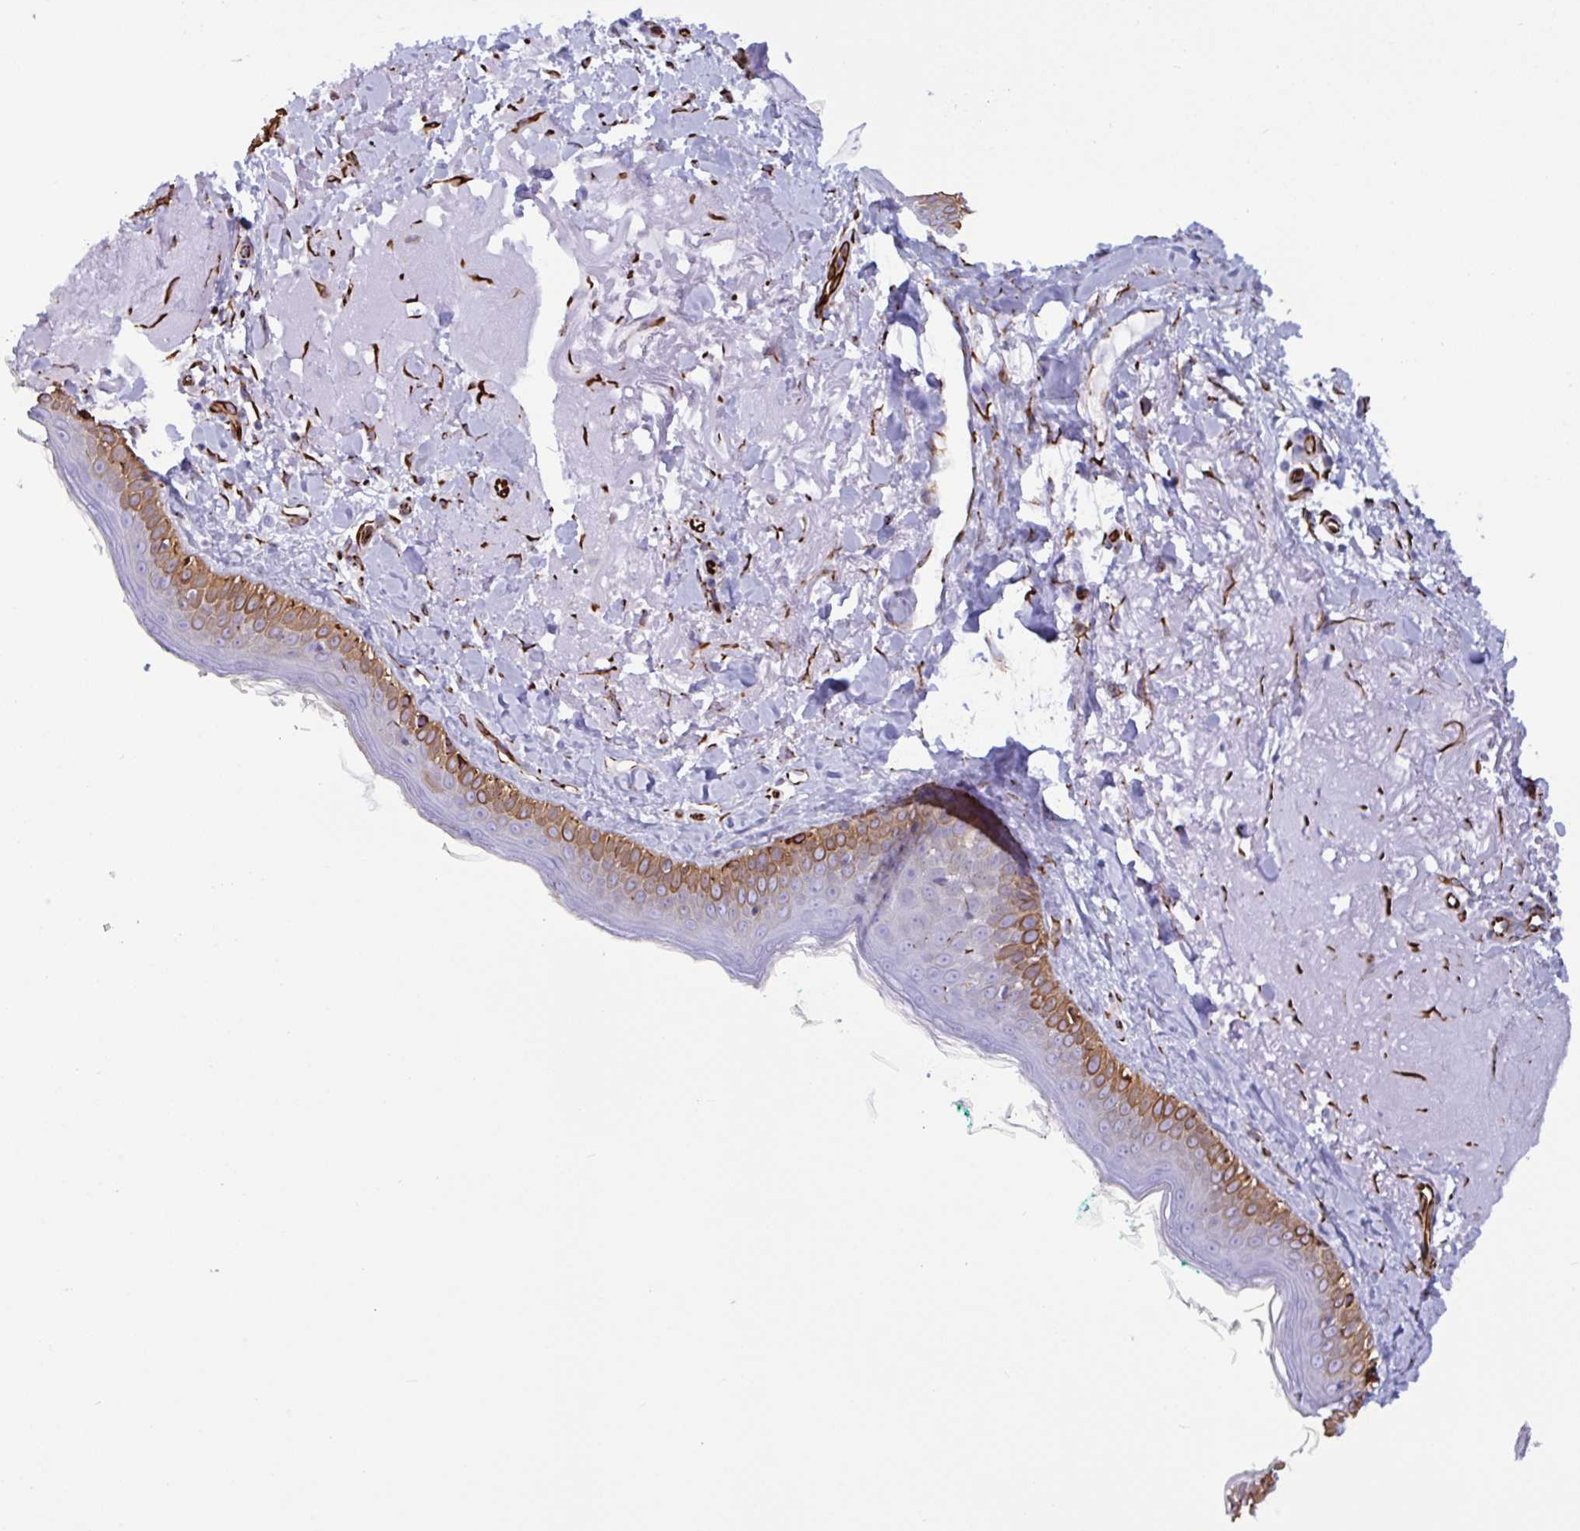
{"staining": {"intensity": "strong", "quantity": ">75%", "location": "cytoplasmic/membranous"}, "tissue": "skin", "cell_type": "Fibroblasts", "image_type": "normal", "snomed": [{"axis": "morphology", "description": "Normal tissue, NOS"}, {"axis": "topography", "description": "Skin"}], "caption": "Immunohistochemistry image of normal skin stained for a protein (brown), which exhibits high levels of strong cytoplasmic/membranous expression in about >75% of fibroblasts.", "gene": "SMAD5", "patient": {"sex": "male", "age": 73}}